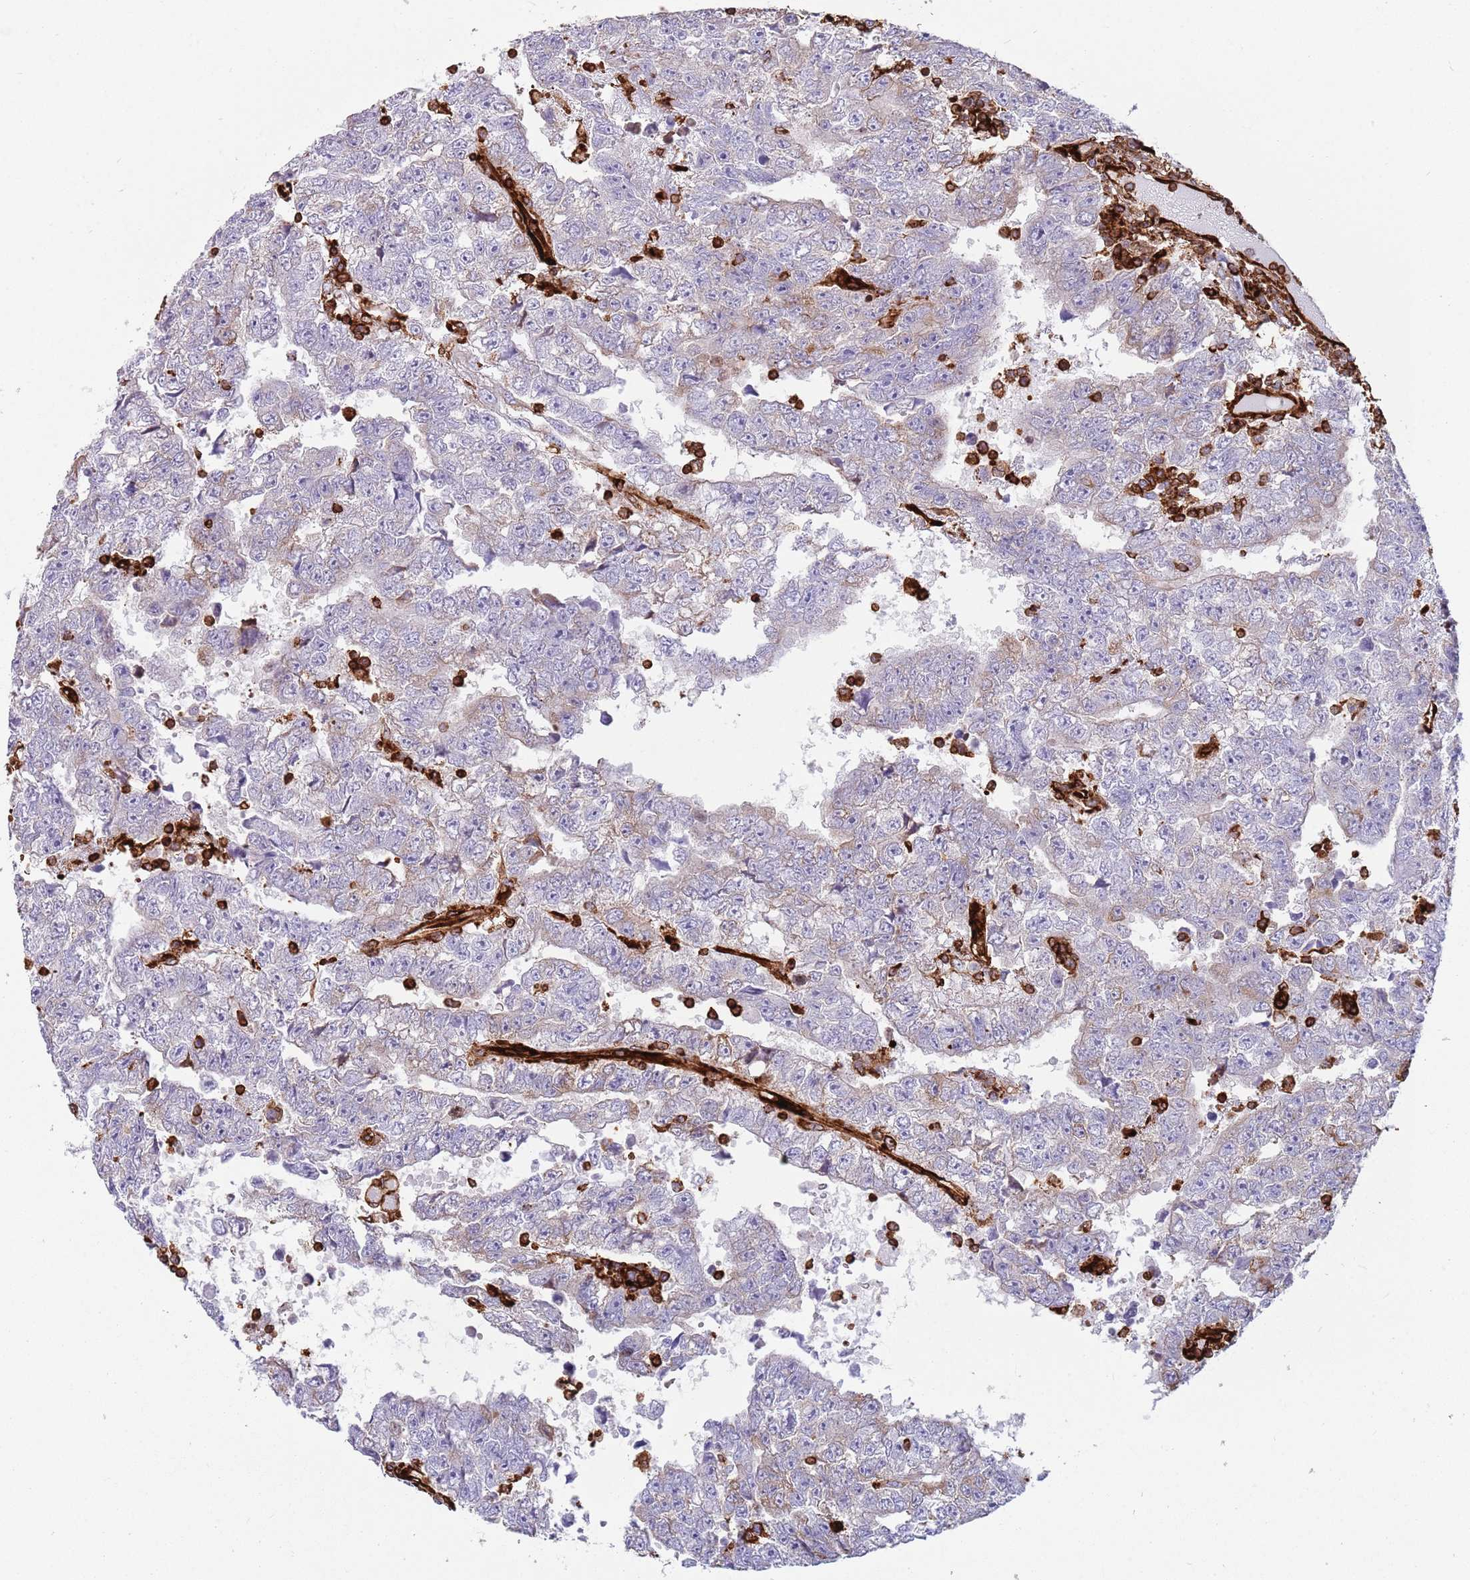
{"staining": {"intensity": "negative", "quantity": "none", "location": "none"}, "tissue": "testis cancer", "cell_type": "Tumor cells", "image_type": "cancer", "snomed": [{"axis": "morphology", "description": "Carcinoma, Embryonal, NOS"}, {"axis": "topography", "description": "Testis"}], "caption": "This is an immunohistochemistry (IHC) image of testis cancer. There is no staining in tumor cells.", "gene": "KBTBD7", "patient": {"sex": "male", "age": 25}}